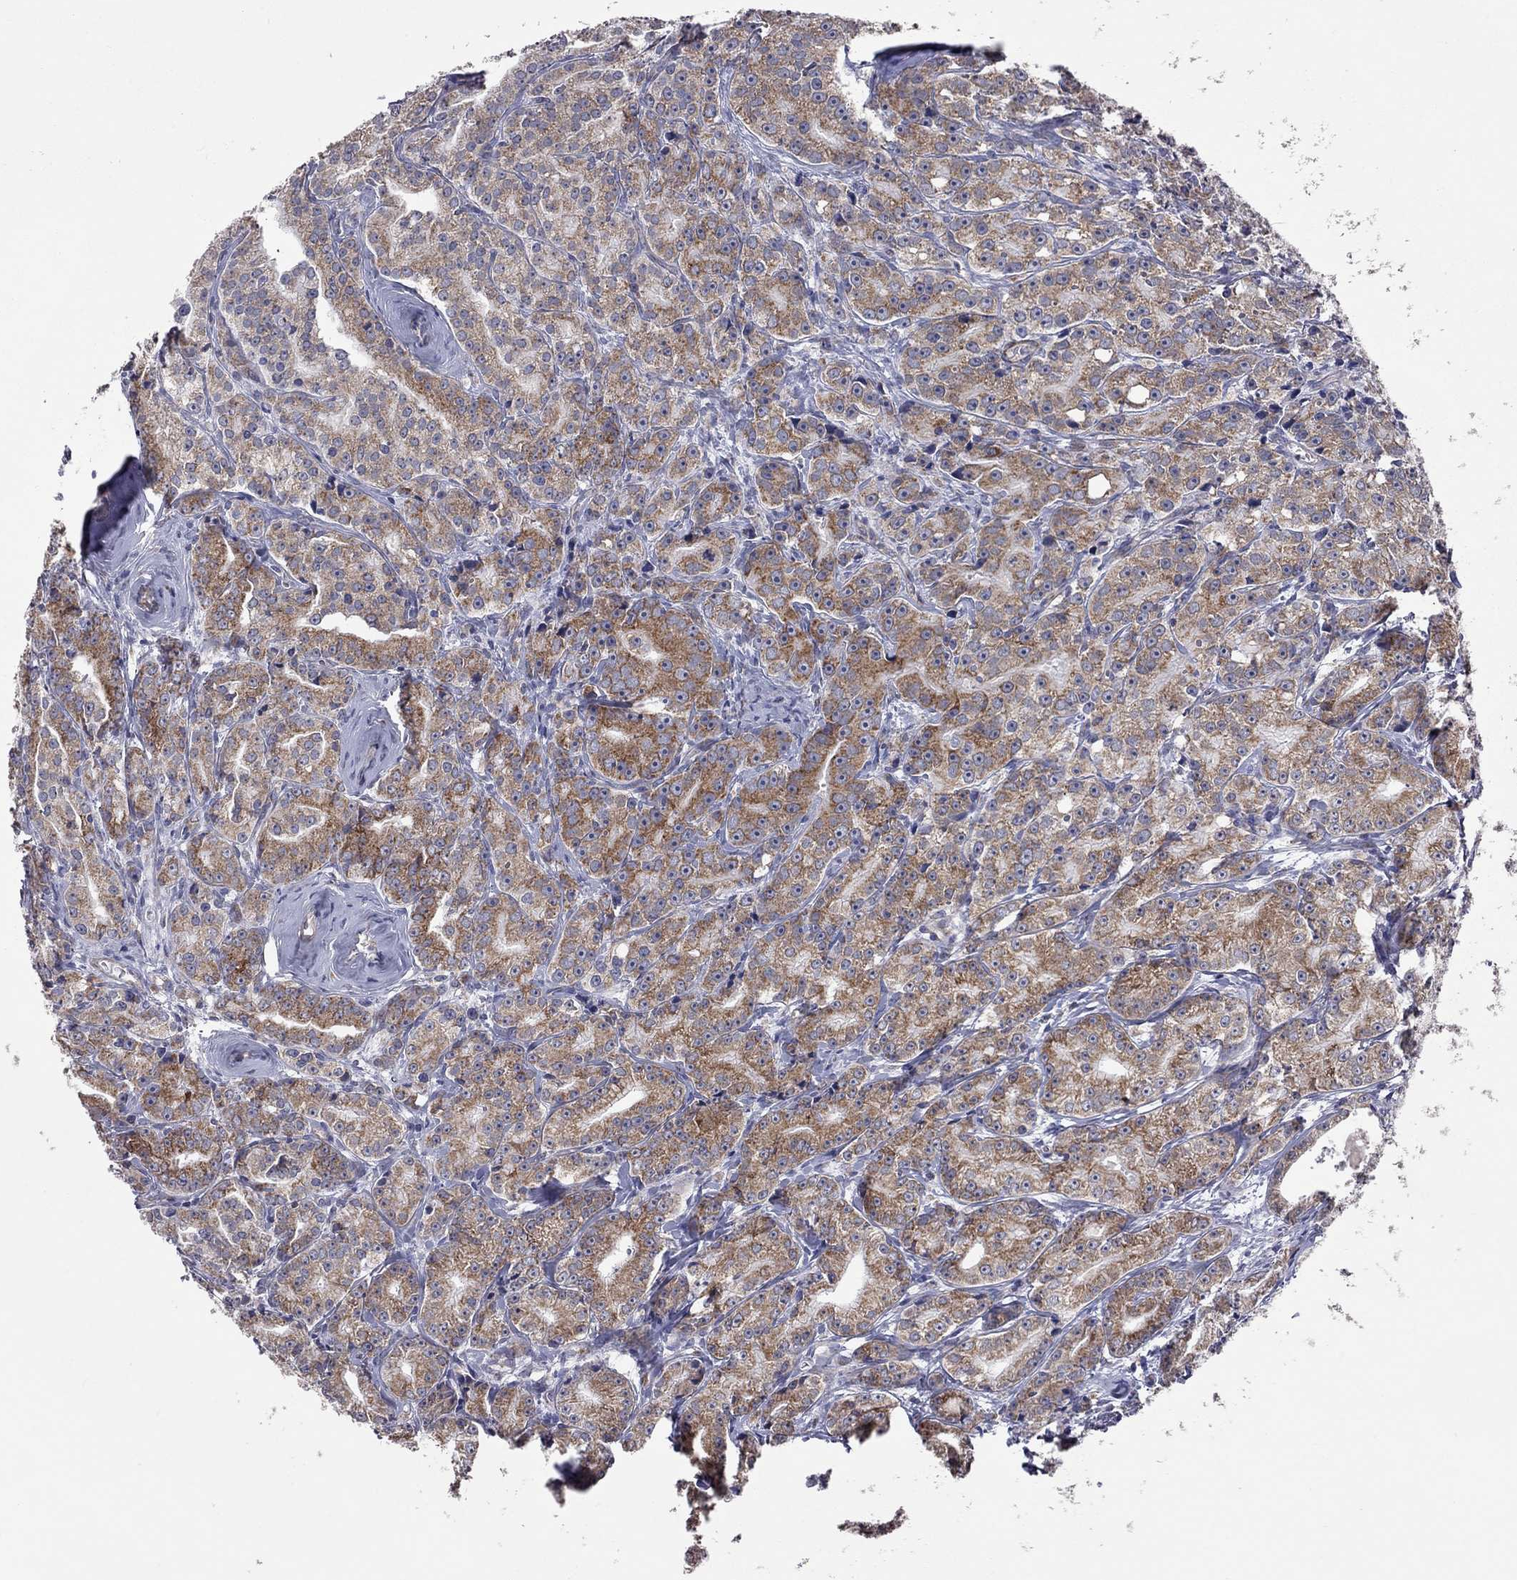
{"staining": {"intensity": "strong", "quantity": ">75%", "location": "cytoplasmic/membranous"}, "tissue": "prostate cancer", "cell_type": "Tumor cells", "image_type": "cancer", "snomed": [{"axis": "morphology", "description": "Adenocarcinoma, Medium grade"}, {"axis": "topography", "description": "Prostate"}], "caption": "Protein staining of prostate medium-grade adenocarcinoma tissue exhibits strong cytoplasmic/membranous expression in about >75% of tumor cells.", "gene": "NDUFB1", "patient": {"sex": "male", "age": 74}}